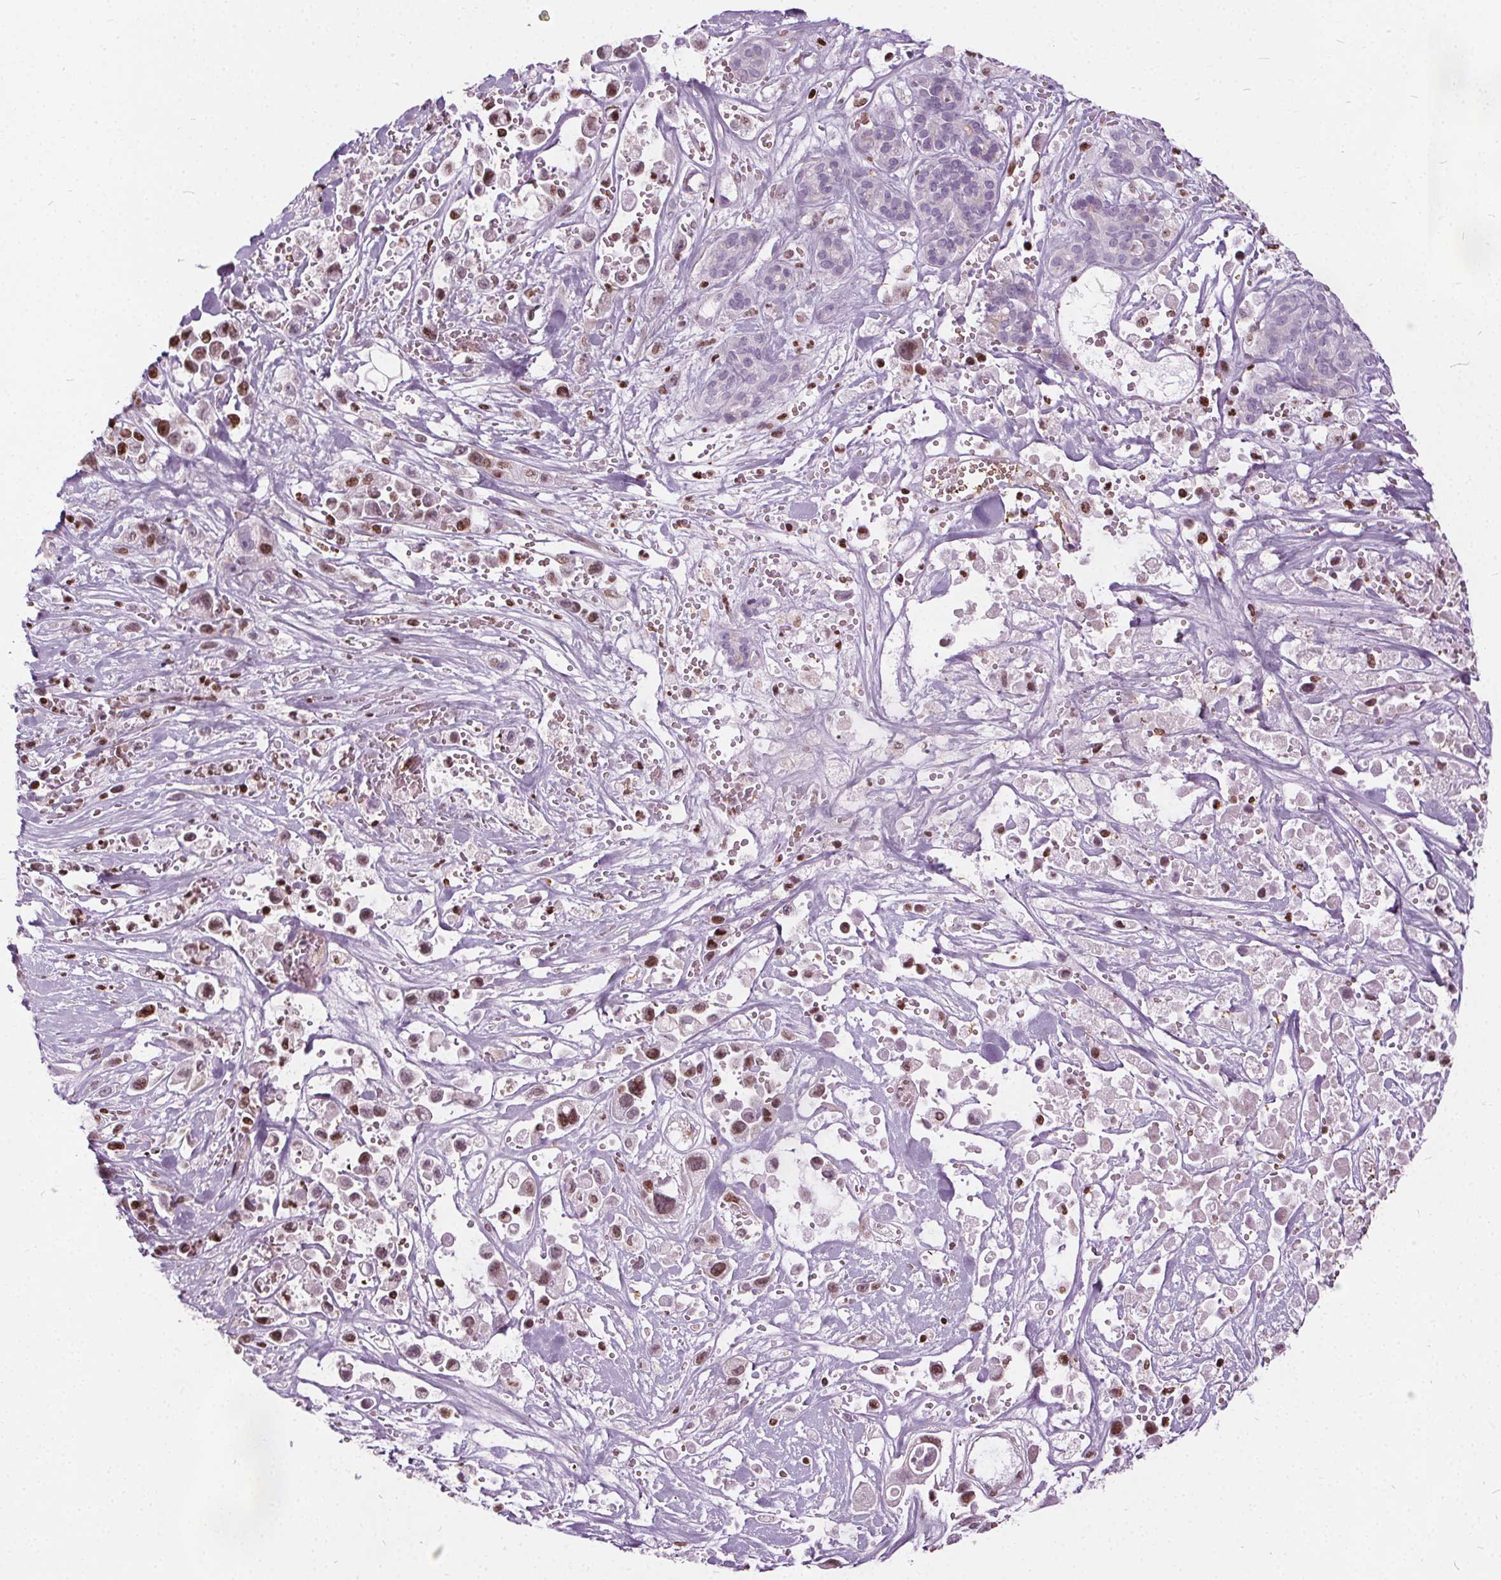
{"staining": {"intensity": "moderate", "quantity": "25%-75%", "location": "nuclear"}, "tissue": "pancreatic cancer", "cell_type": "Tumor cells", "image_type": "cancer", "snomed": [{"axis": "morphology", "description": "Adenocarcinoma, NOS"}, {"axis": "topography", "description": "Pancreas"}], "caption": "This is an image of immunohistochemistry staining of pancreatic cancer (adenocarcinoma), which shows moderate staining in the nuclear of tumor cells.", "gene": "ISLR2", "patient": {"sex": "male", "age": 44}}